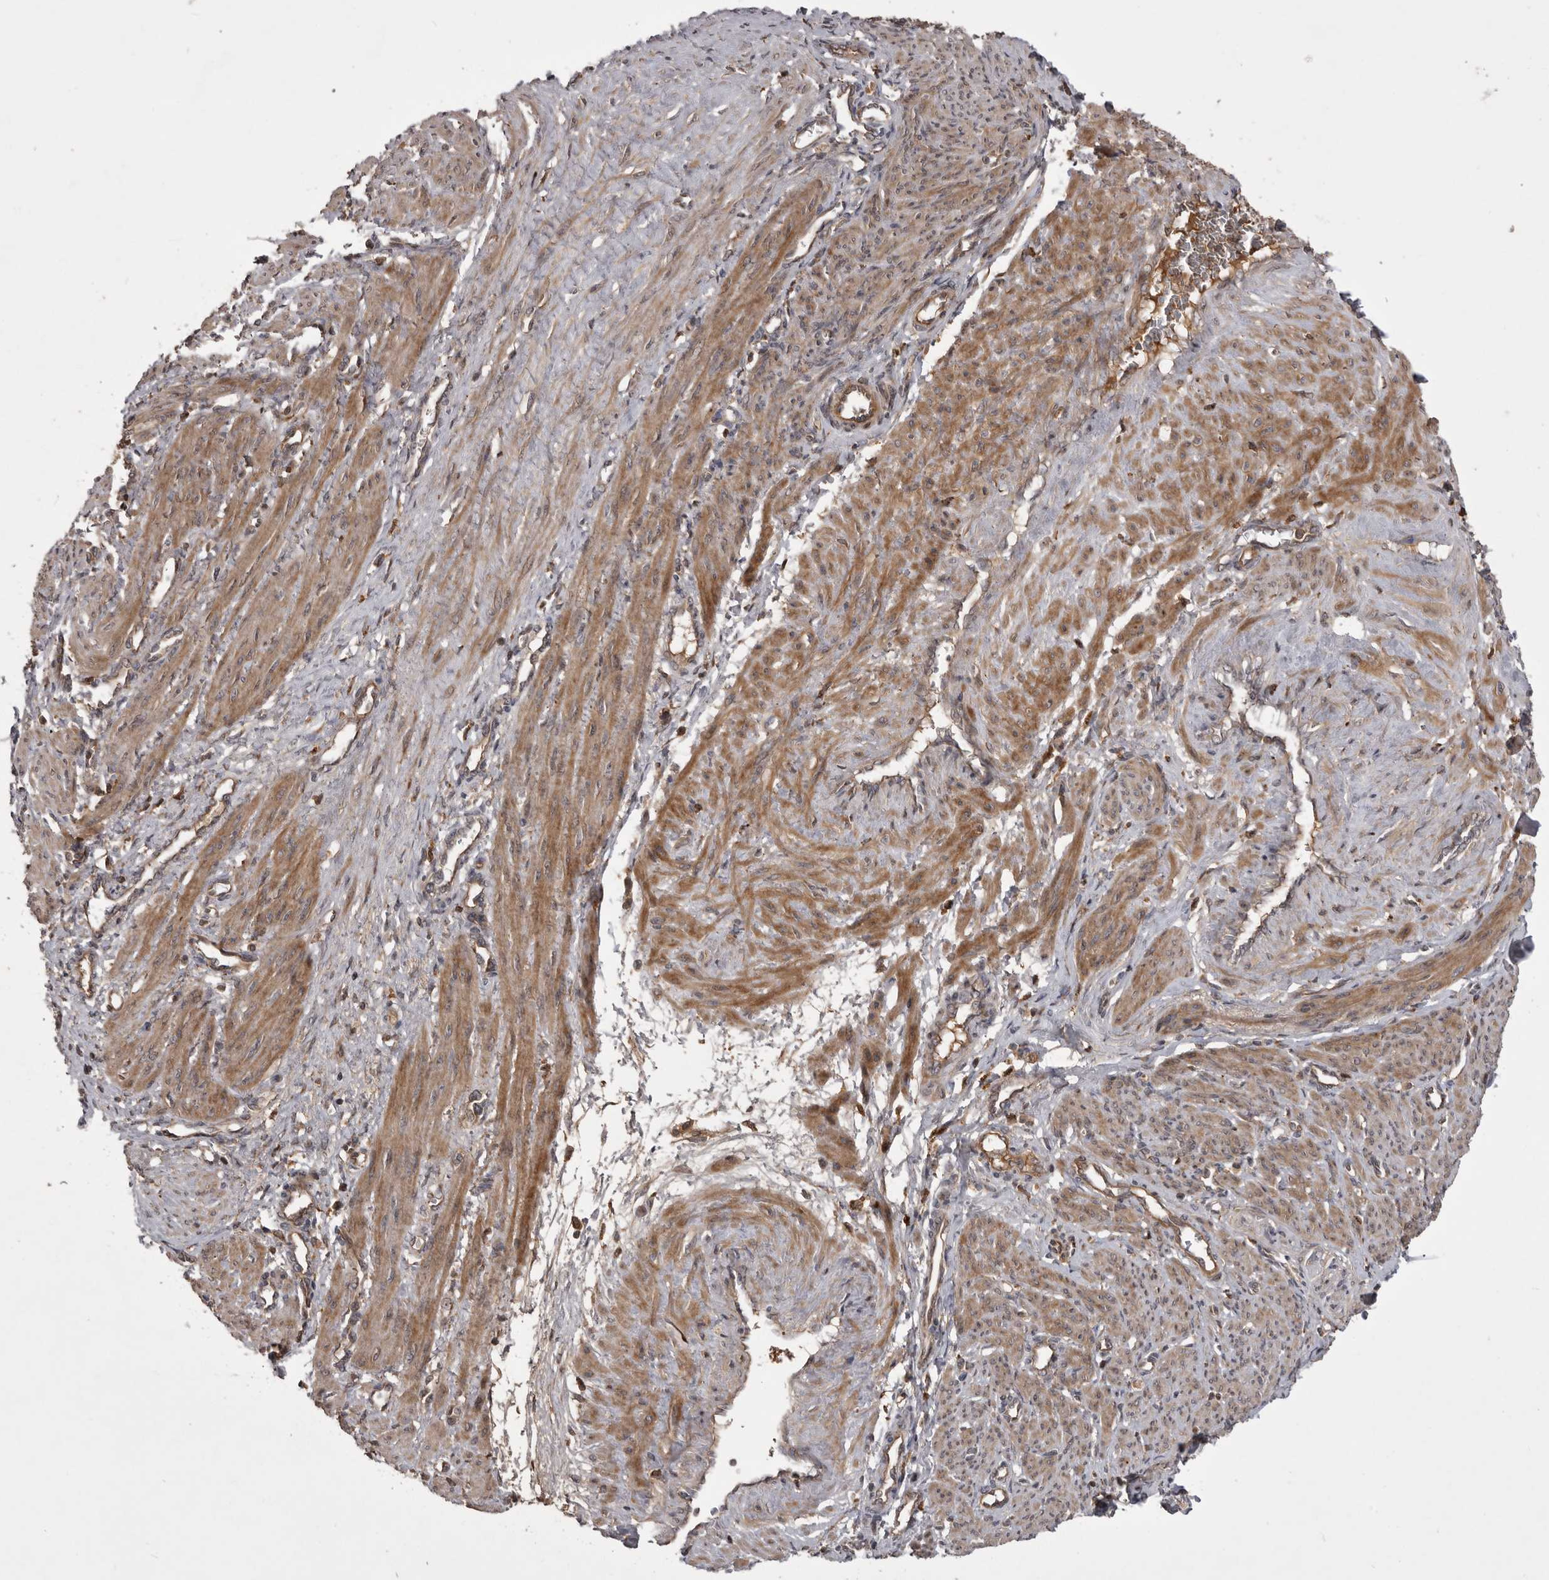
{"staining": {"intensity": "moderate", "quantity": ">75%", "location": "cytoplasmic/membranous"}, "tissue": "smooth muscle", "cell_type": "Smooth muscle cells", "image_type": "normal", "snomed": [{"axis": "morphology", "description": "Normal tissue, NOS"}, {"axis": "topography", "description": "Endometrium"}], "caption": "An IHC micrograph of normal tissue is shown. Protein staining in brown shows moderate cytoplasmic/membranous positivity in smooth muscle within smooth muscle cells. The protein of interest is shown in brown color, while the nuclei are stained blue.", "gene": "RAB3GAP2", "patient": {"sex": "female", "age": 33}}